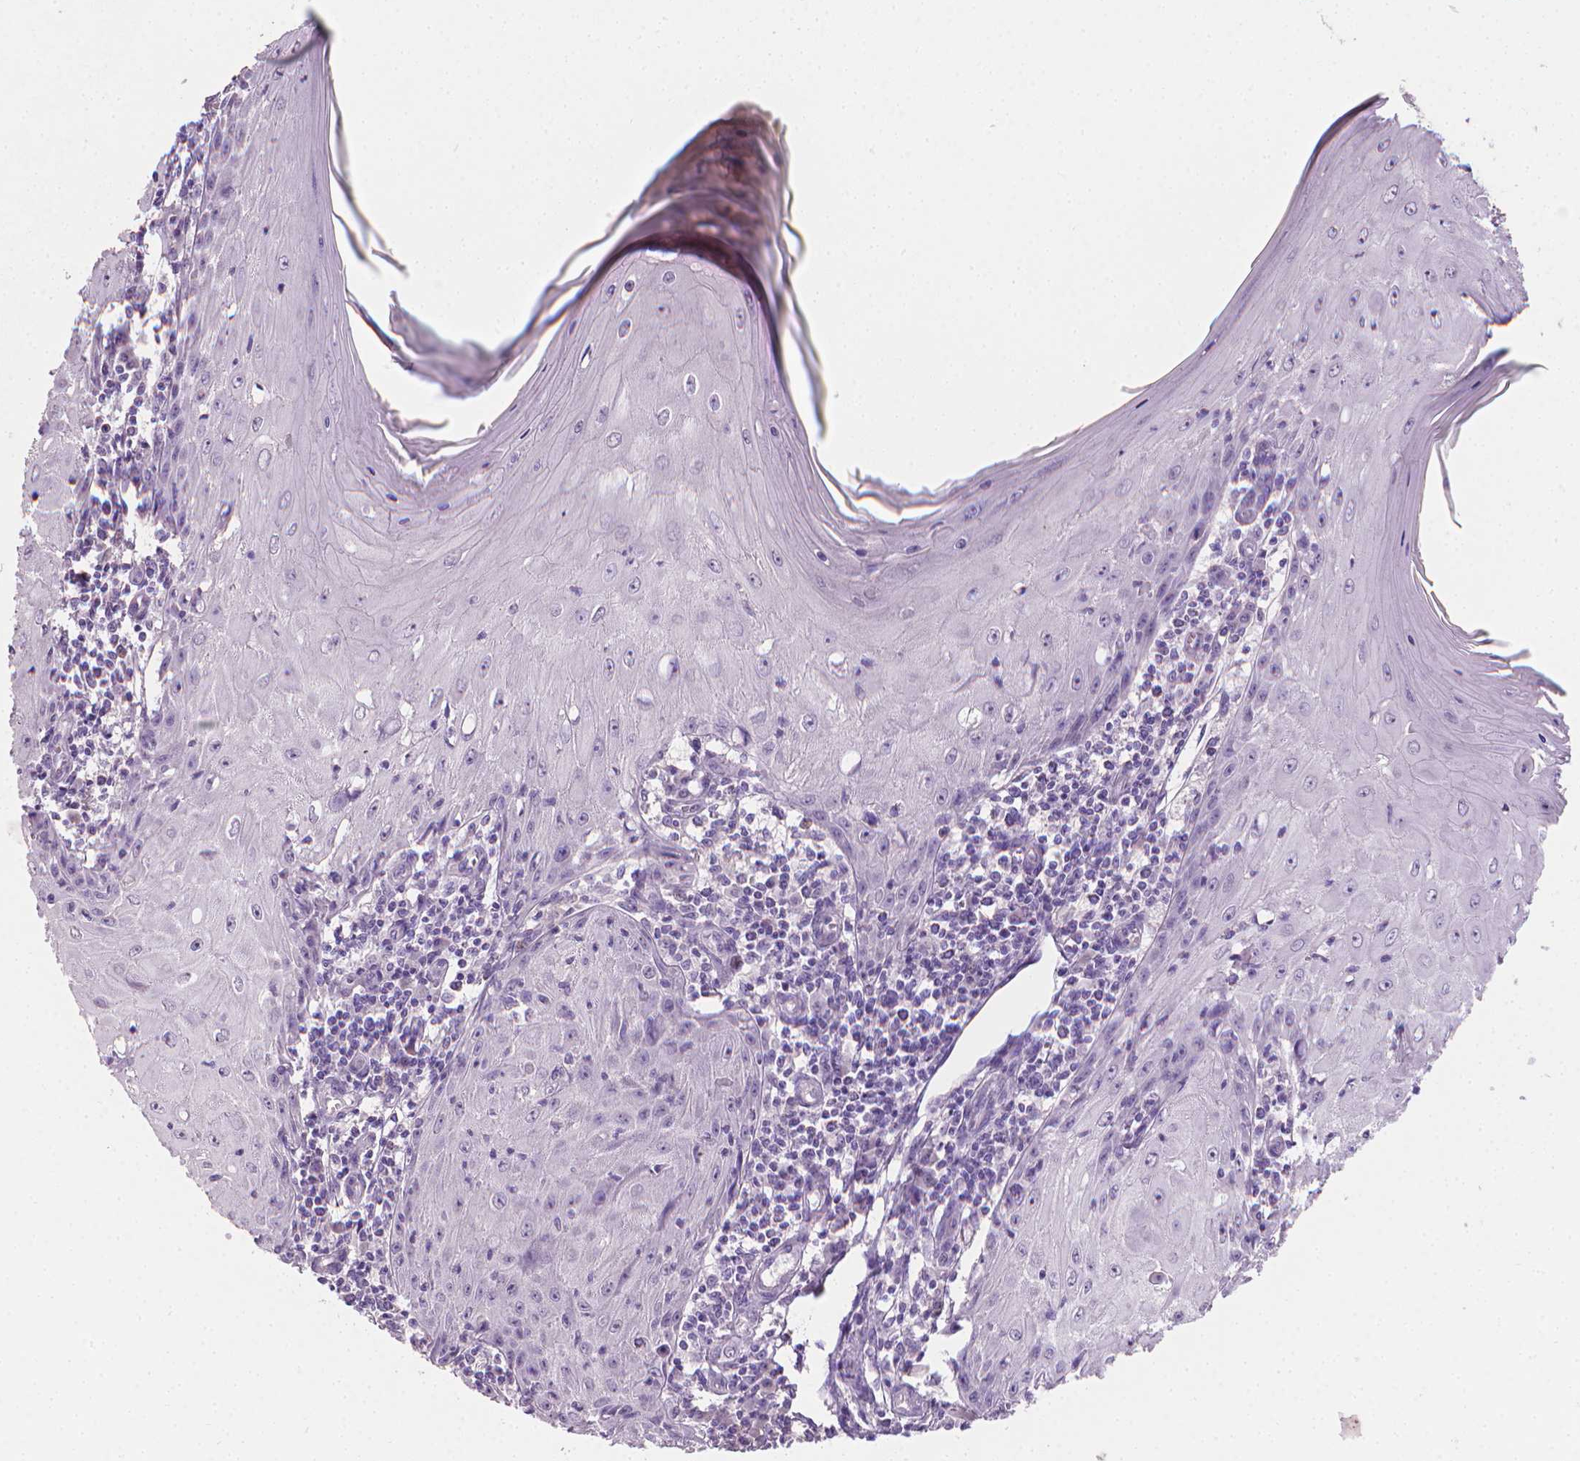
{"staining": {"intensity": "negative", "quantity": "none", "location": "none"}, "tissue": "skin cancer", "cell_type": "Tumor cells", "image_type": "cancer", "snomed": [{"axis": "morphology", "description": "Squamous cell carcinoma, NOS"}, {"axis": "topography", "description": "Skin"}], "caption": "A high-resolution photomicrograph shows IHC staining of squamous cell carcinoma (skin), which exhibits no significant positivity in tumor cells.", "gene": "TNNI2", "patient": {"sex": "female", "age": 73}}